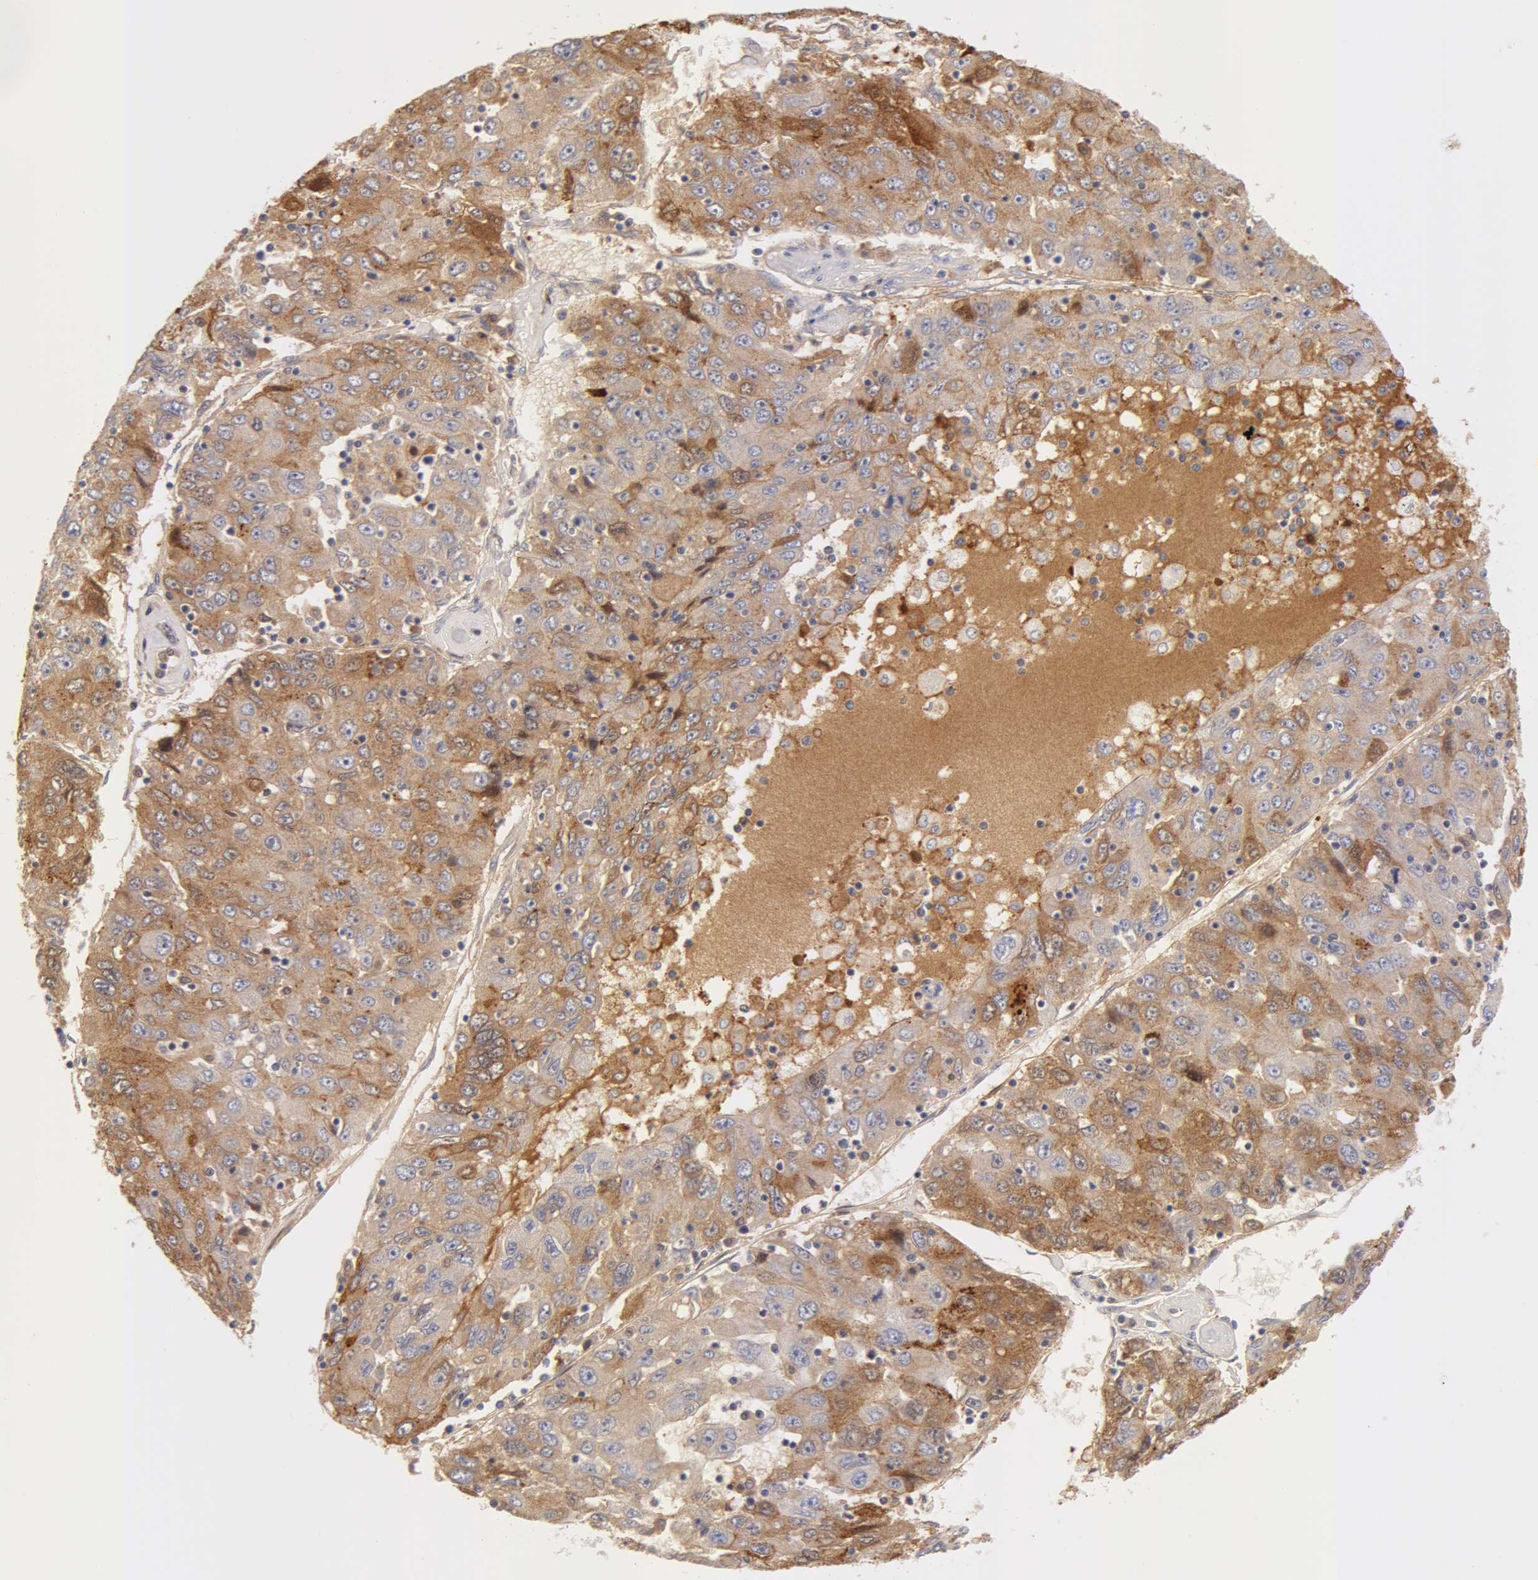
{"staining": {"intensity": "negative", "quantity": "none", "location": "none"}, "tissue": "liver cancer", "cell_type": "Tumor cells", "image_type": "cancer", "snomed": [{"axis": "morphology", "description": "Carcinoma, Hepatocellular, NOS"}, {"axis": "topography", "description": "Liver"}], "caption": "Micrograph shows no protein expression in tumor cells of liver hepatocellular carcinoma tissue.", "gene": "AHSG", "patient": {"sex": "male", "age": 49}}